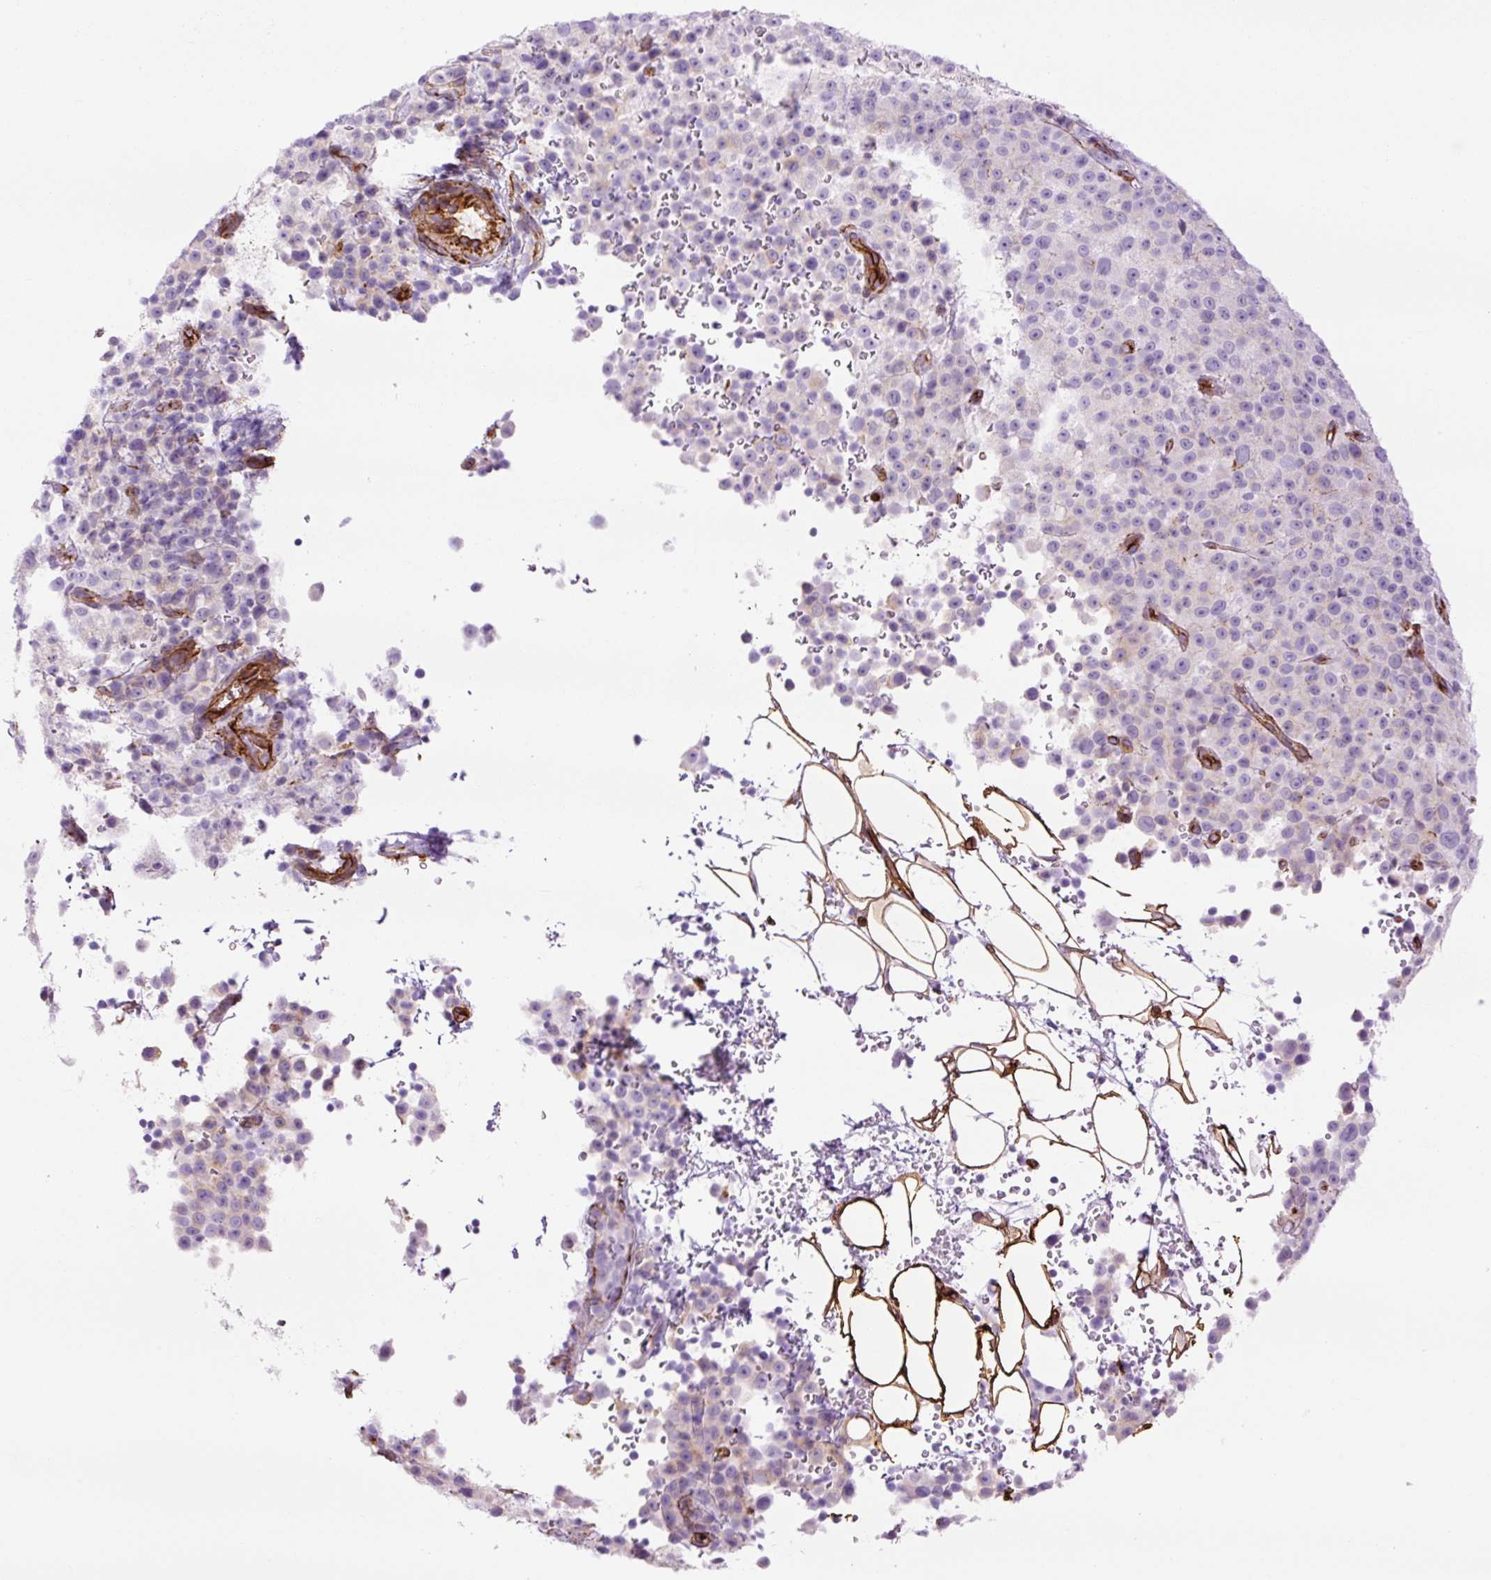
{"staining": {"intensity": "negative", "quantity": "none", "location": "none"}, "tissue": "melanoma", "cell_type": "Tumor cells", "image_type": "cancer", "snomed": [{"axis": "morphology", "description": "Malignant melanoma, Metastatic site"}, {"axis": "topography", "description": "Skin"}, {"axis": "topography", "description": "Lymph node"}], "caption": "Immunohistochemistry micrograph of neoplastic tissue: human melanoma stained with DAB reveals no significant protein expression in tumor cells.", "gene": "CAV1", "patient": {"sex": "male", "age": 66}}